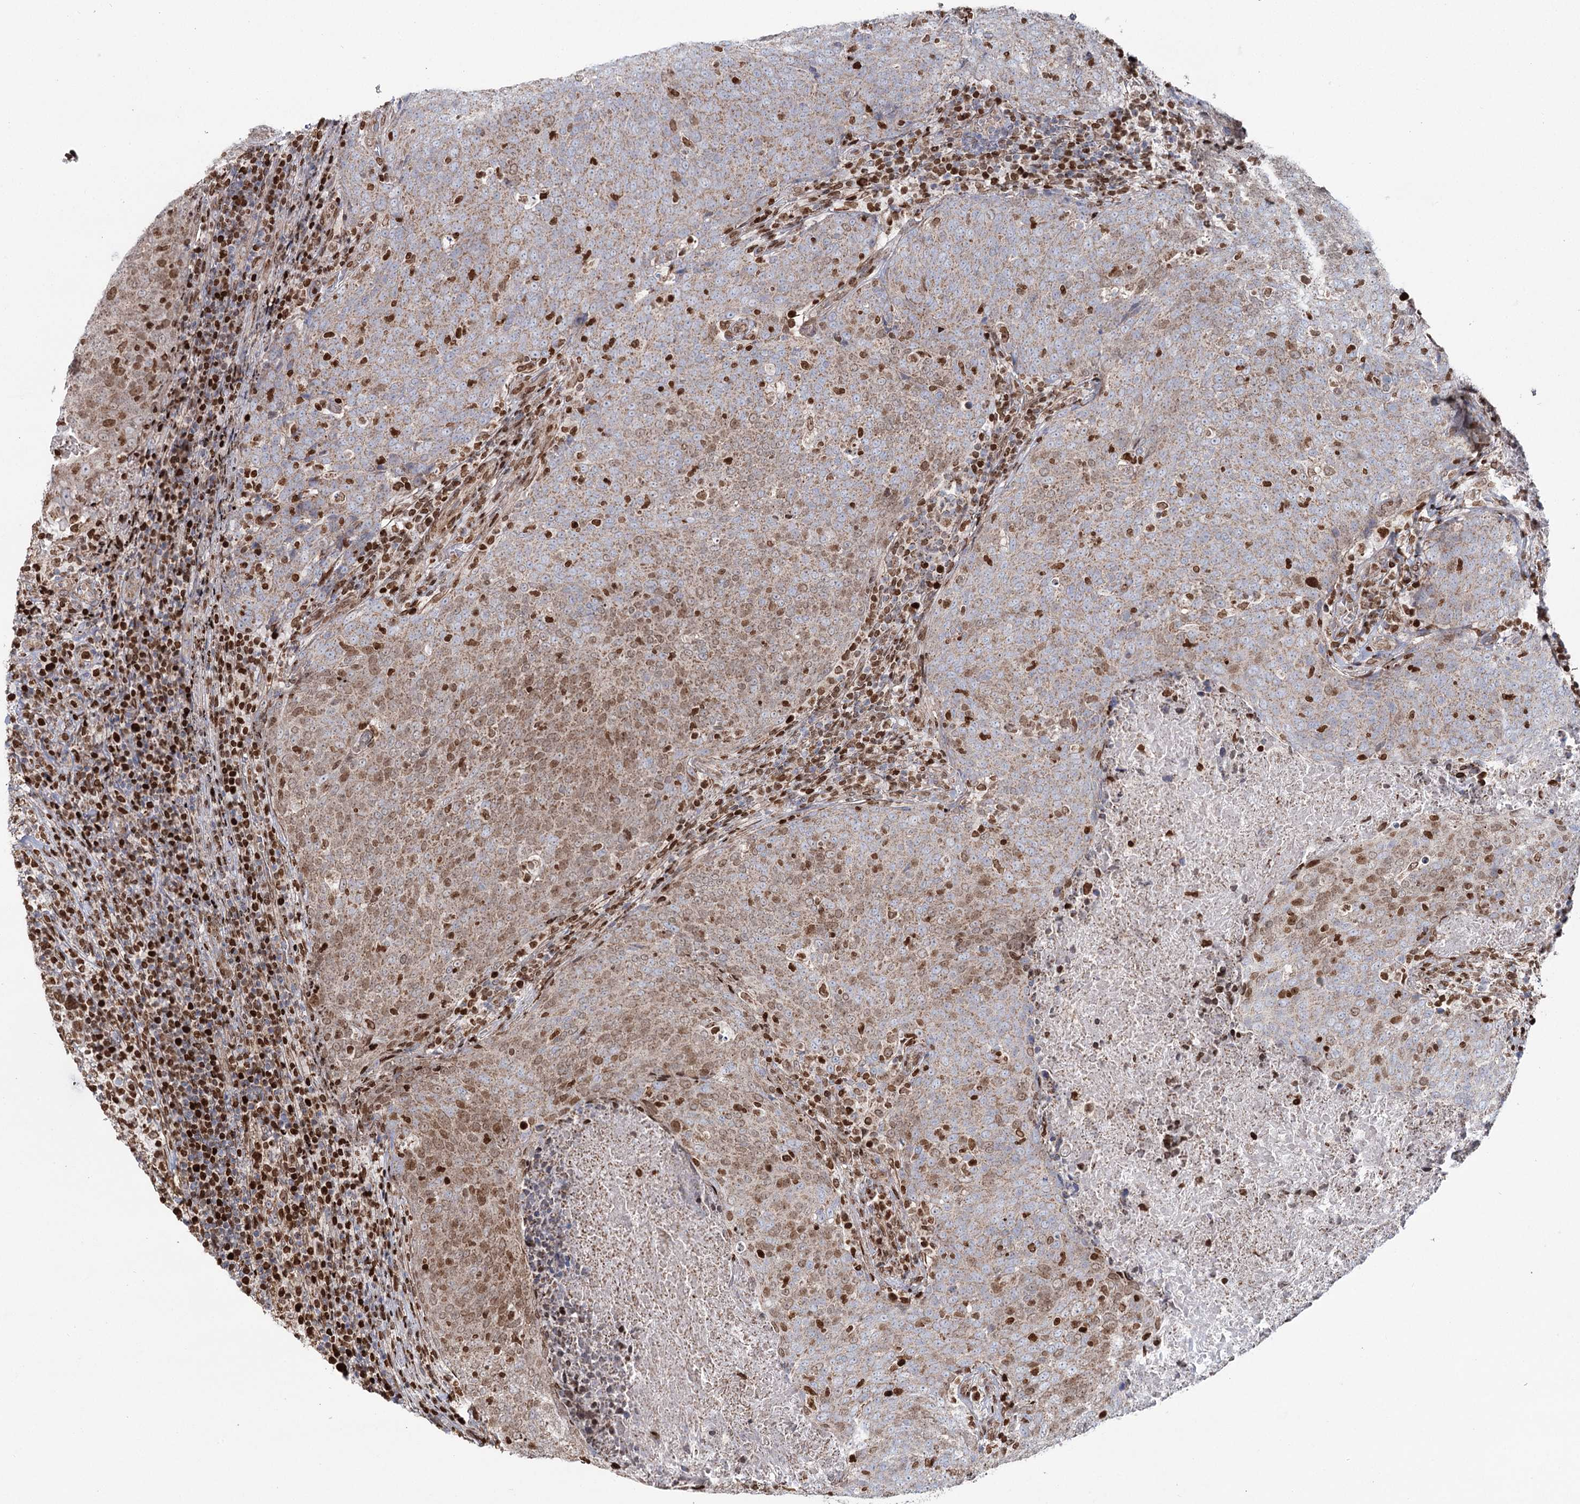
{"staining": {"intensity": "moderate", "quantity": ">75%", "location": "cytoplasmic/membranous,nuclear"}, "tissue": "head and neck cancer", "cell_type": "Tumor cells", "image_type": "cancer", "snomed": [{"axis": "morphology", "description": "Squamous cell carcinoma, NOS"}, {"axis": "morphology", "description": "Squamous cell carcinoma, metastatic, NOS"}, {"axis": "topography", "description": "Lymph node"}, {"axis": "topography", "description": "Head-Neck"}], "caption": "This photomicrograph shows IHC staining of human head and neck cancer, with medium moderate cytoplasmic/membranous and nuclear staining in about >75% of tumor cells.", "gene": "PDHX", "patient": {"sex": "male", "age": 62}}